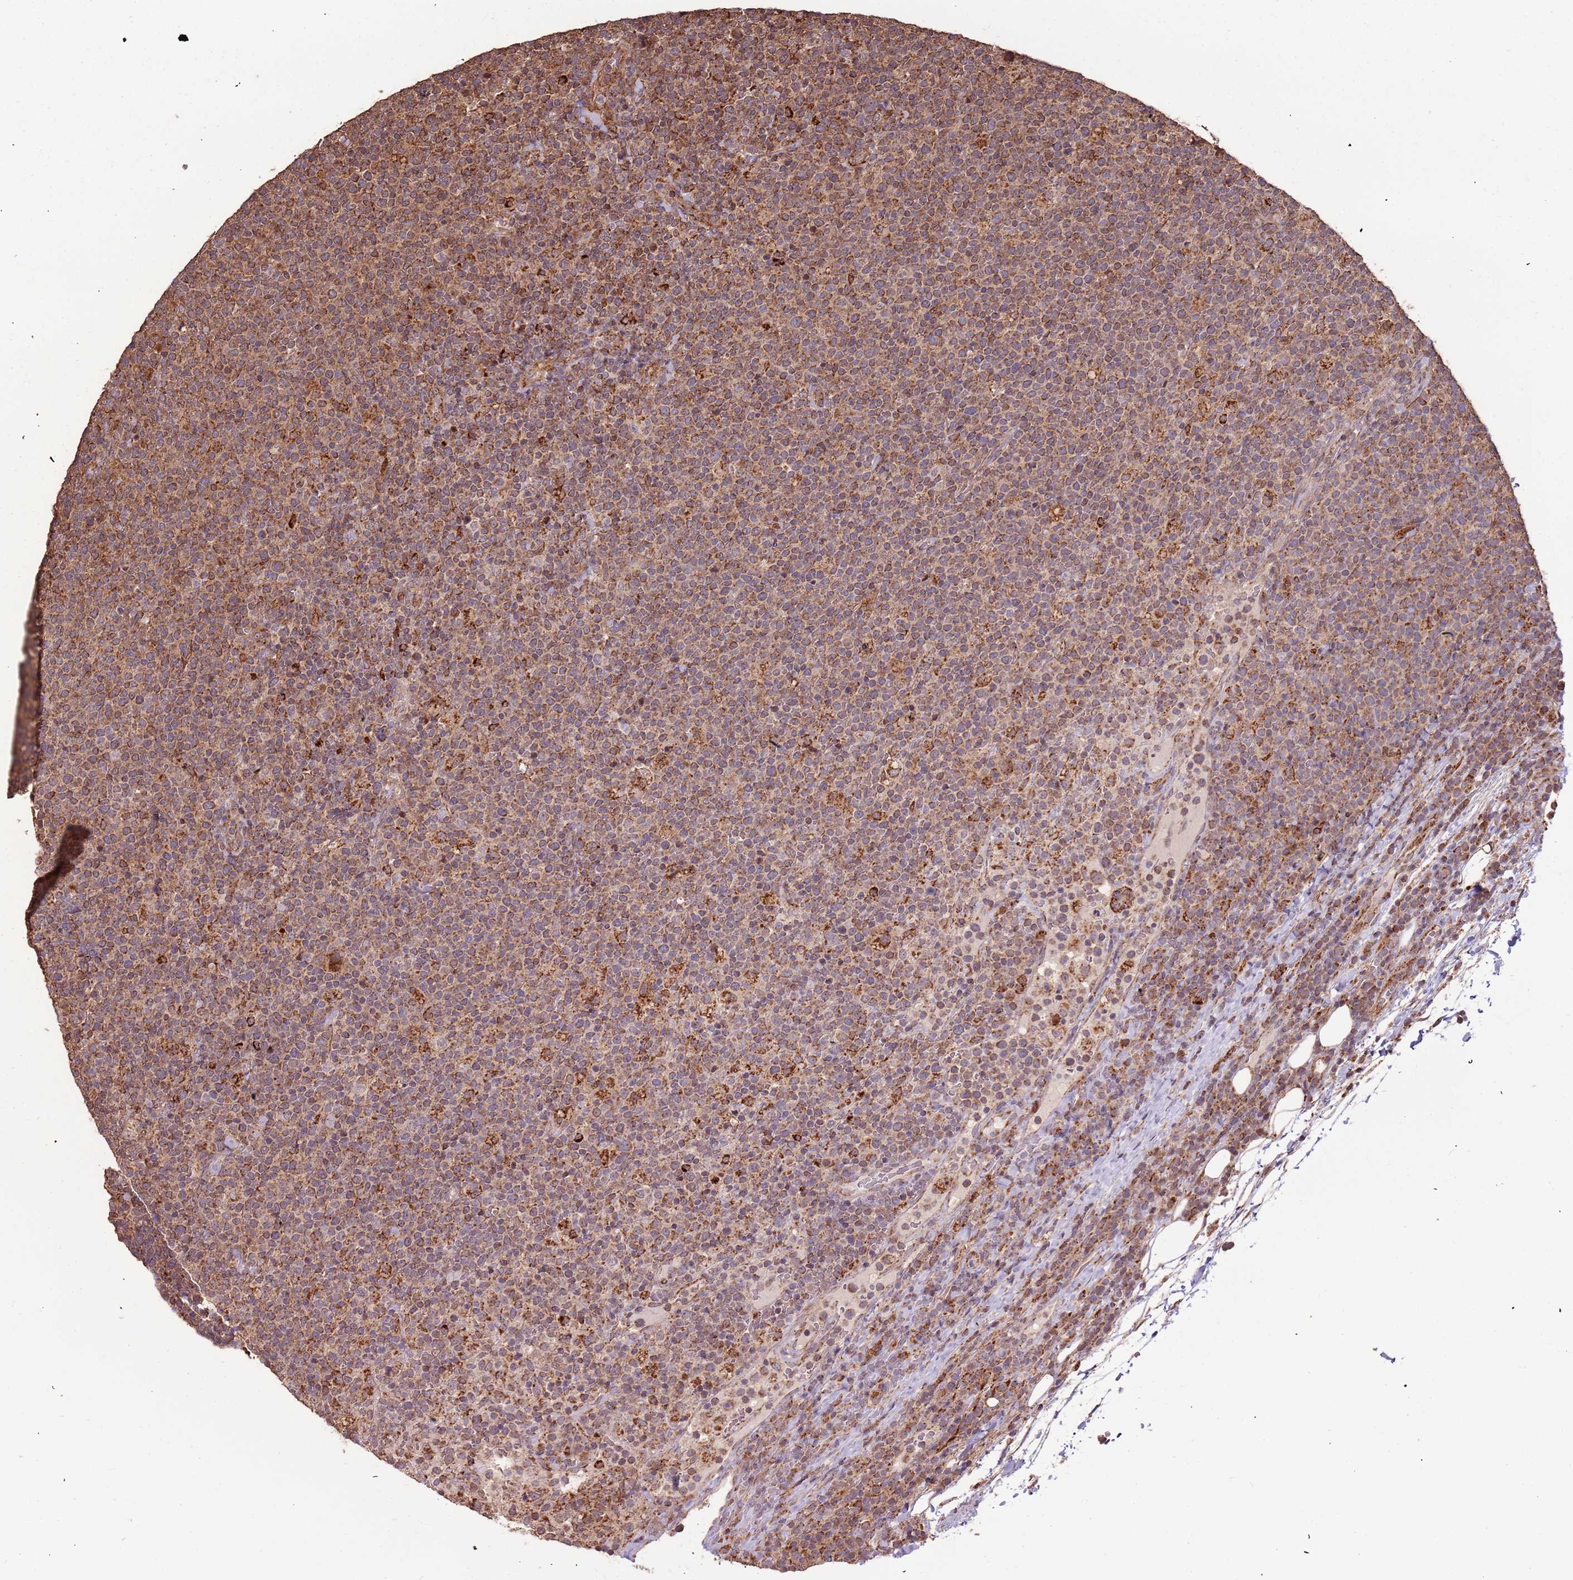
{"staining": {"intensity": "moderate", "quantity": ">75%", "location": "cytoplasmic/membranous,nuclear"}, "tissue": "lymphoma", "cell_type": "Tumor cells", "image_type": "cancer", "snomed": [{"axis": "morphology", "description": "Malignant lymphoma, non-Hodgkin's type, High grade"}, {"axis": "topography", "description": "Lymph node"}], "caption": "There is medium levels of moderate cytoplasmic/membranous and nuclear staining in tumor cells of lymphoma, as demonstrated by immunohistochemical staining (brown color).", "gene": "IL17RD", "patient": {"sex": "male", "age": 61}}